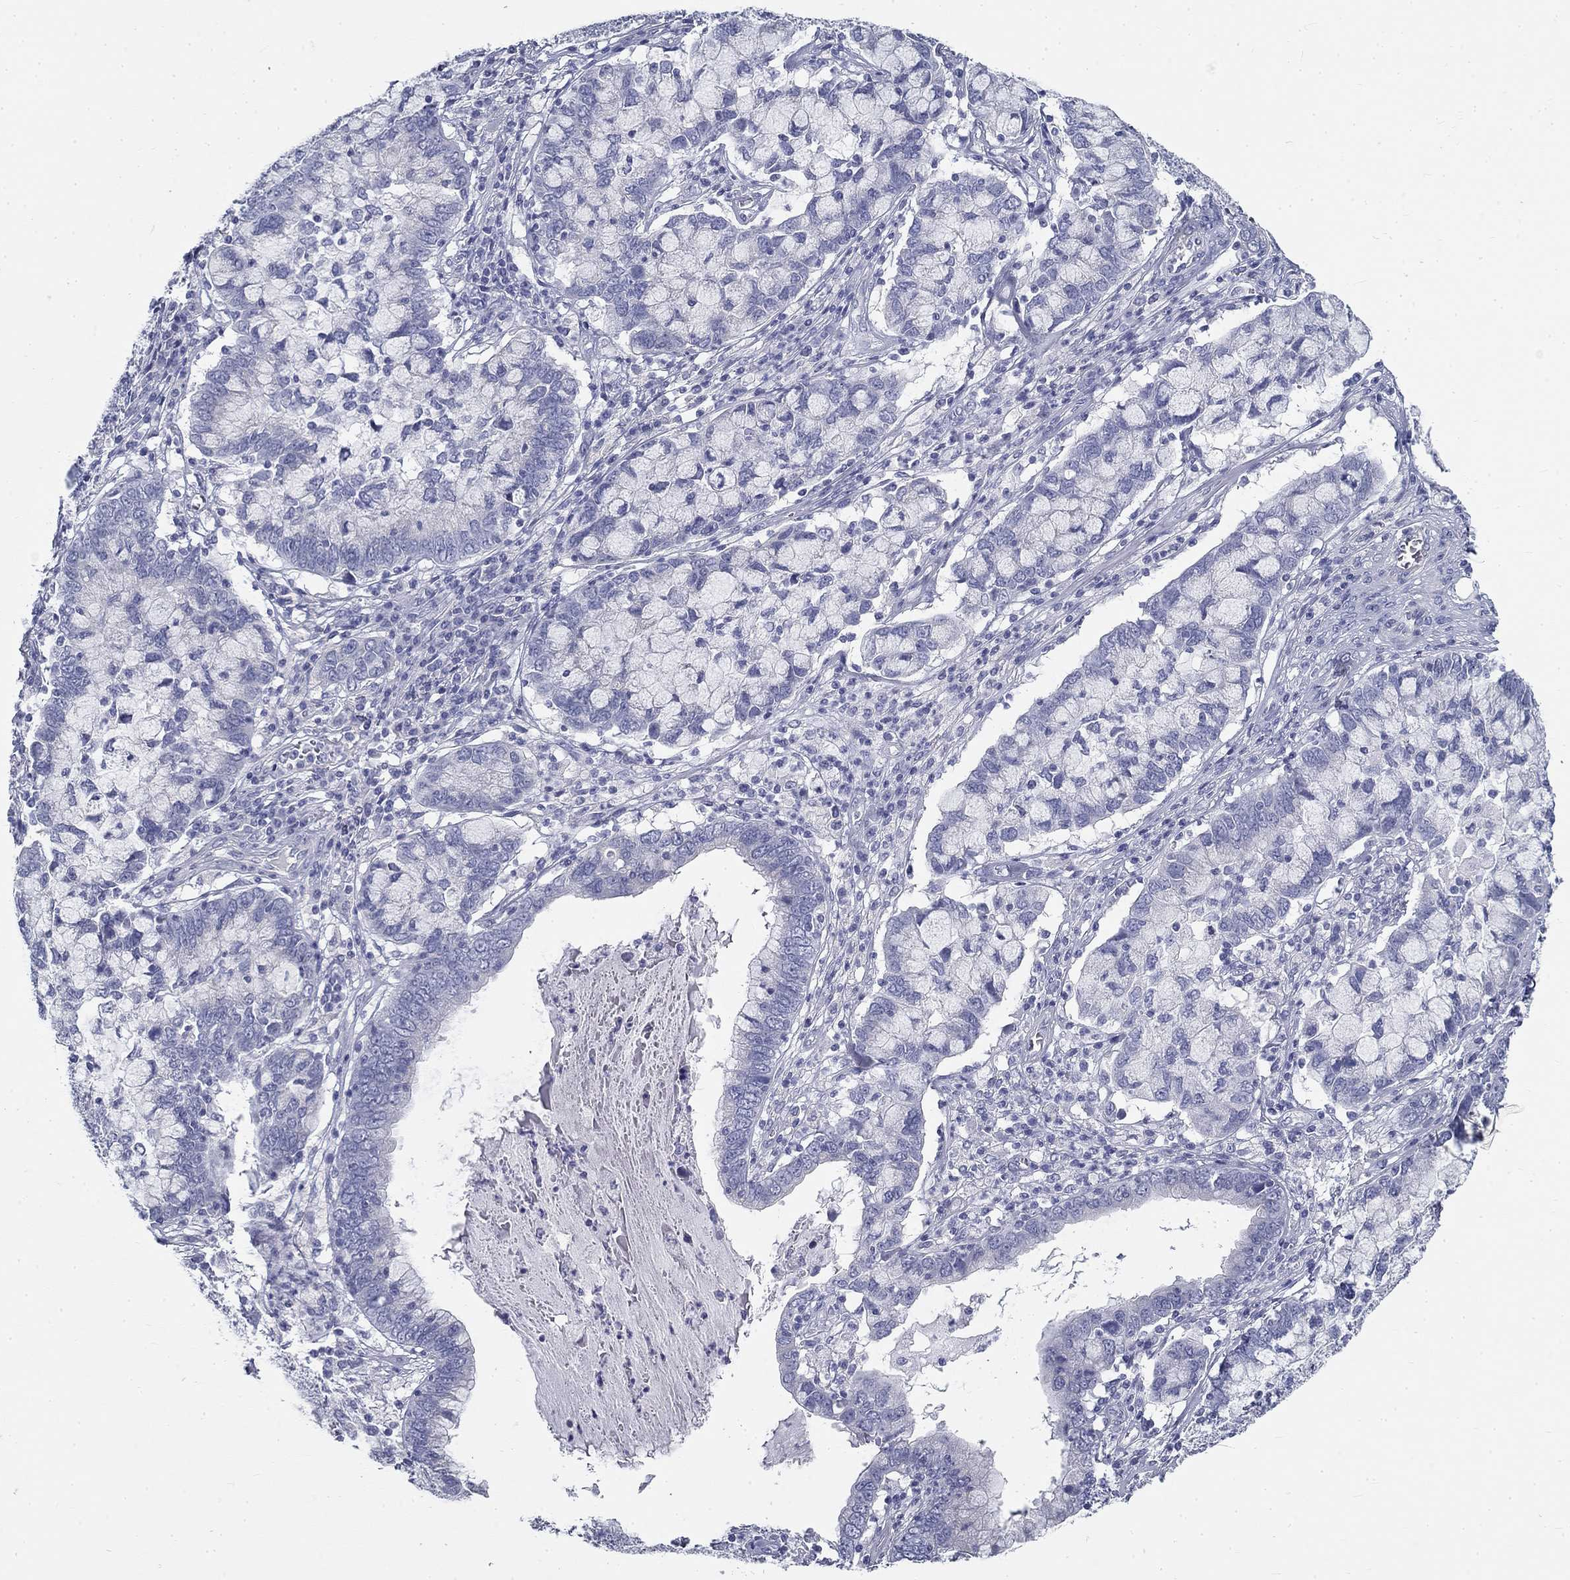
{"staining": {"intensity": "negative", "quantity": "none", "location": "none"}, "tissue": "cervical cancer", "cell_type": "Tumor cells", "image_type": "cancer", "snomed": [{"axis": "morphology", "description": "Adenocarcinoma, NOS"}, {"axis": "topography", "description": "Cervix"}], "caption": "An IHC photomicrograph of cervical adenocarcinoma is shown. There is no staining in tumor cells of cervical adenocarcinoma.", "gene": "GALNTL5", "patient": {"sex": "female", "age": 40}}